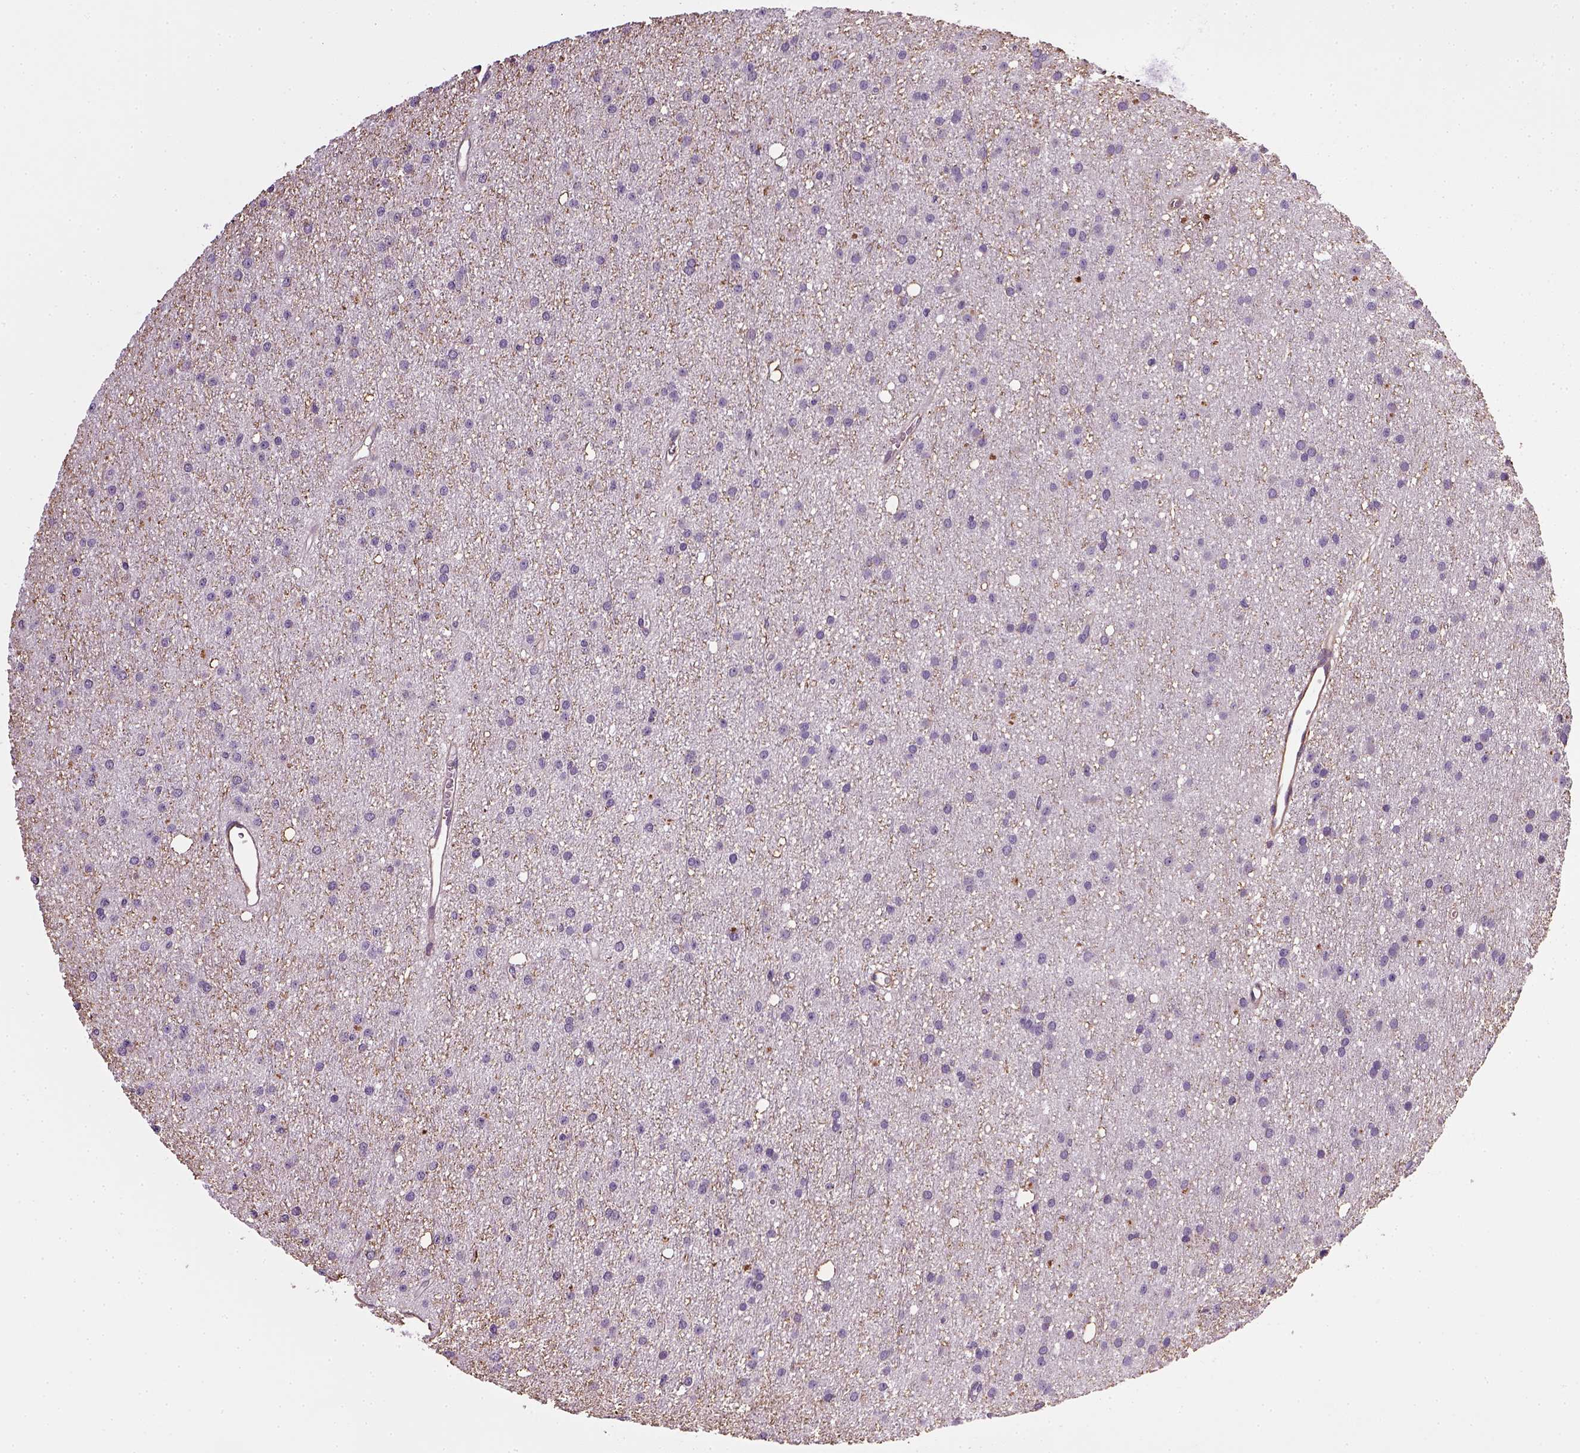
{"staining": {"intensity": "negative", "quantity": "none", "location": "none"}, "tissue": "glioma", "cell_type": "Tumor cells", "image_type": "cancer", "snomed": [{"axis": "morphology", "description": "Glioma, malignant, Low grade"}, {"axis": "topography", "description": "Brain"}], "caption": "Immunohistochemistry of human glioma demonstrates no positivity in tumor cells. (DAB immunohistochemistry visualized using brightfield microscopy, high magnification).", "gene": "TPRG1", "patient": {"sex": "male", "age": 27}}